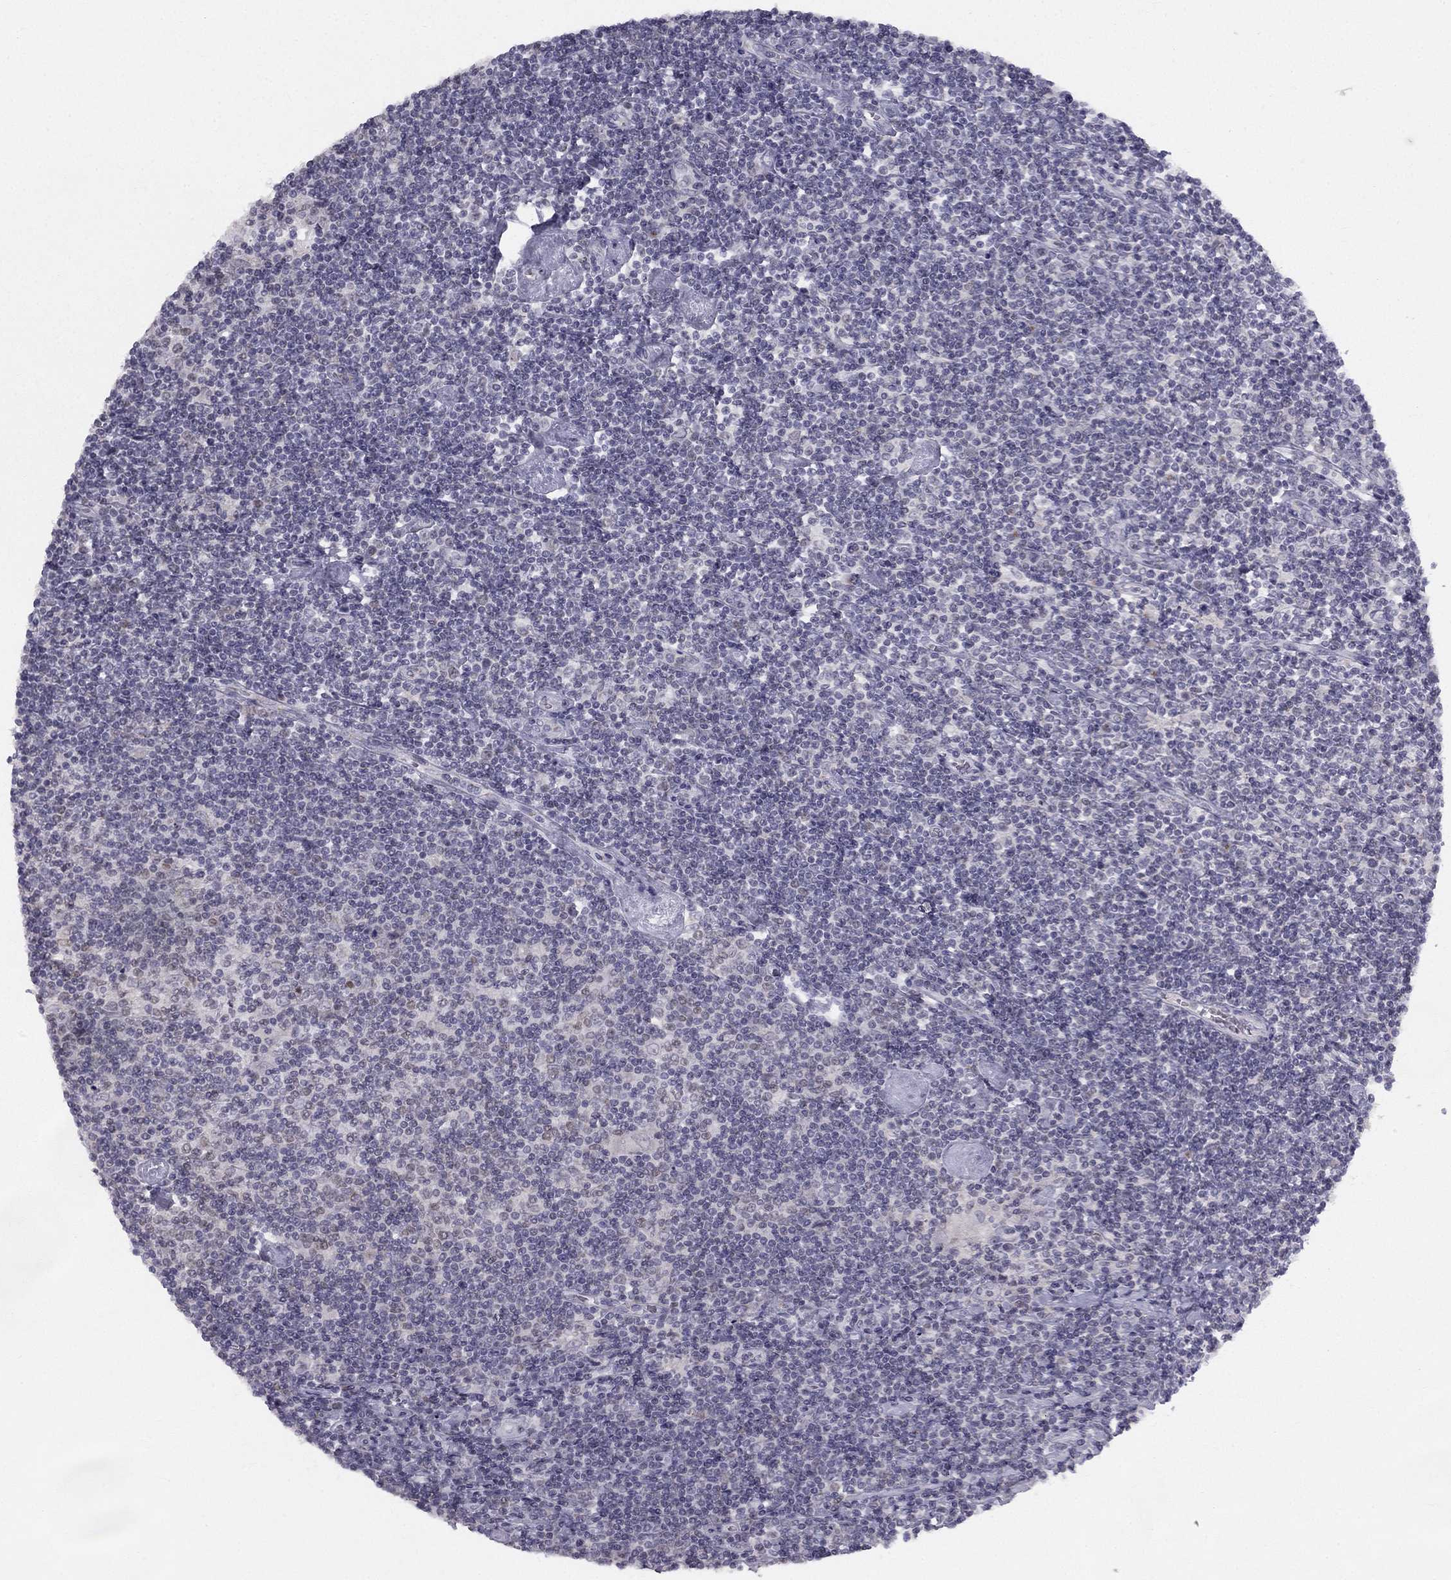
{"staining": {"intensity": "negative", "quantity": "none", "location": "none"}, "tissue": "lymphoma", "cell_type": "Tumor cells", "image_type": "cancer", "snomed": [{"axis": "morphology", "description": "Hodgkin's disease, NOS"}, {"axis": "topography", "description": "Lymph node"}], "caption": "Human Hodgkin's disease stained for a protein using immunohistochemistry (IHC) reveals no positivity in tumor cells.", "gene": "TRPS1", "patient": {"sex": "male", "age": 40}}